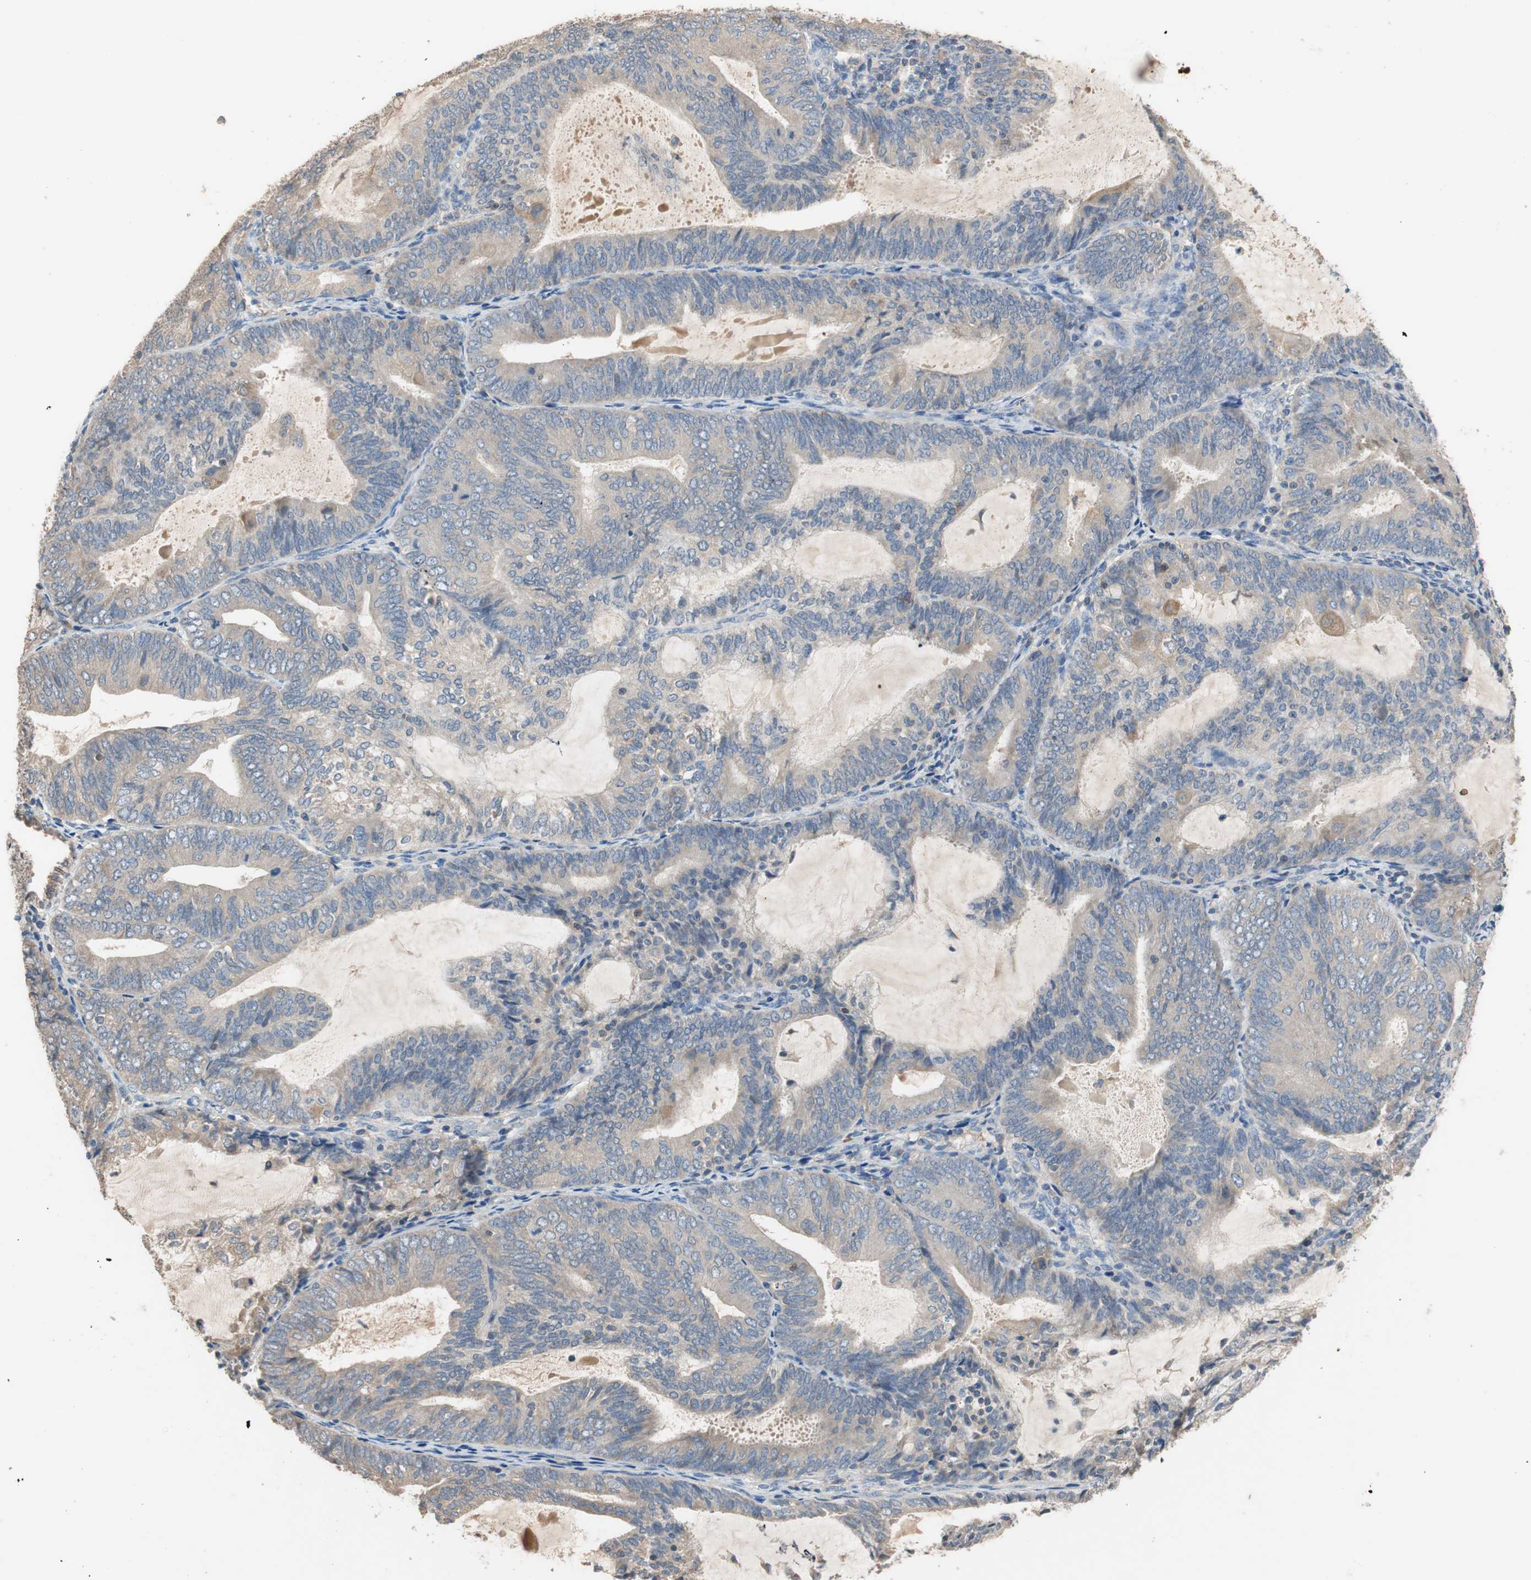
{"staining": {"intensity": "weak", "quantity": "25%-75%", "location": "cytoplasmic/membranous"}, "tissue": "endometrial cancer", "cell_type": "Tumor cells", "image_type": "cancer", "snomed": [{"axis": "morphology", "description": "Adenocarcinoma, NOS"}, {"axis": "topography", "description": "Endometrium"}], "caption": "IHC micrograph of neoplastic tissue: human endometrial cancer stained using immunohistochemistry (IHC) reveals low levels of weak protein expression localized specifically in the cytoplasmic/membranous of tumor cells, appearing as a cytoplasmic/membranous brown color.", "gene": "ADAP1", "patient": {"sex": "female", "age": 81}}